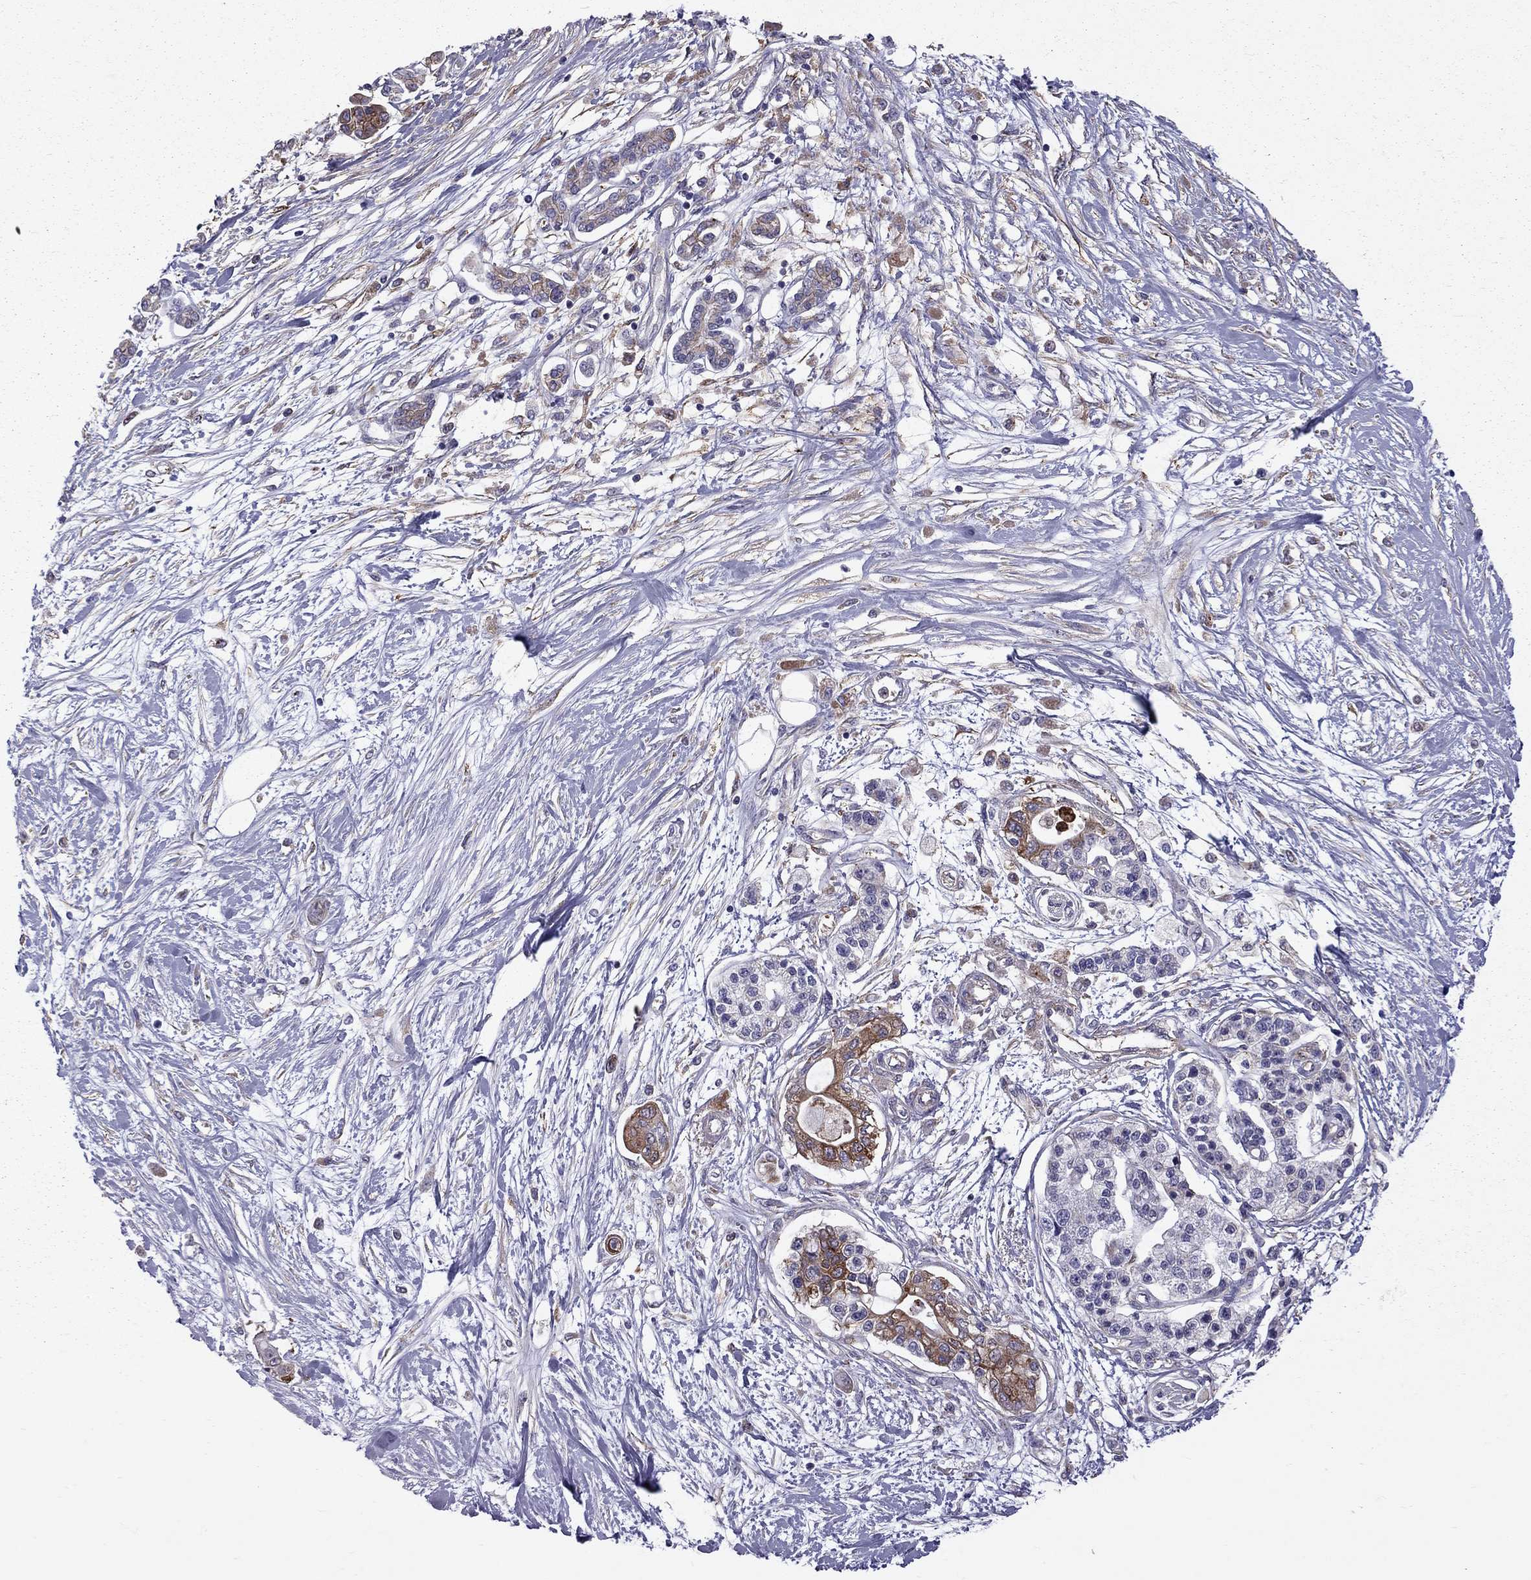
{"staining": {"intensity": "strong", "quantity": ">75%", "location": "cytoplasmic/membranous"}, "tissue": "pancreatic cancer", "cell_type": "Tumor cells", "image_type": "cancer", "snomed": [{"axis": "morphology", "description": "Adenocarcinoma, NOS"}, {"axis": "topography", "description": "Pancreas"}], "caption": "Adenocarcinoma (pancreatic) stained with DAB immunohistochemistry reveals high levels of strong cytoplasmic/membranous staining in approximately >75% of tumor cells.", "gene": "EIF4E3", "patient": {"sex": "female", "age": 77}}